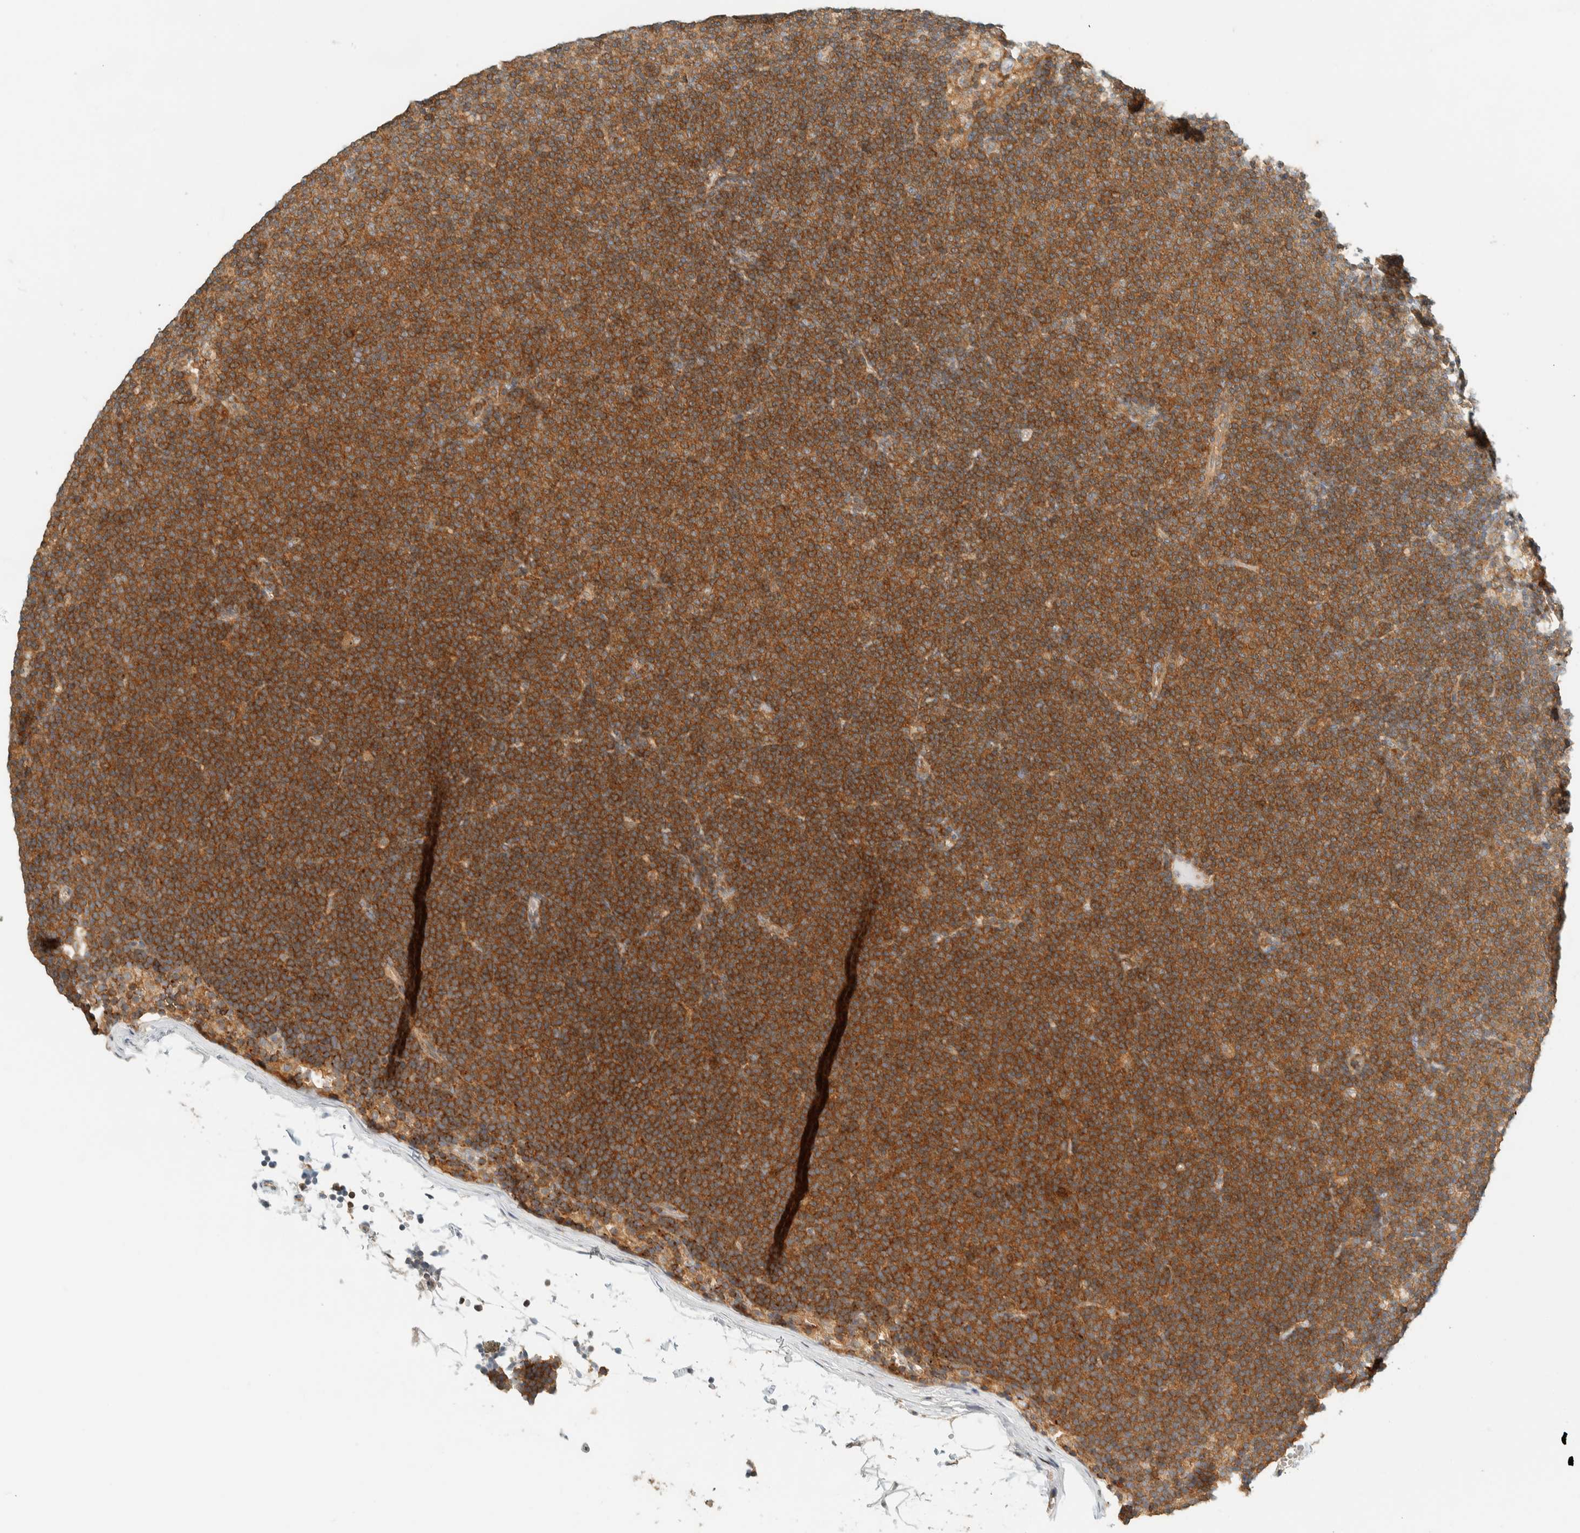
{"staining": {"intensity": "moderate", "quantity": ">75%", "location": "cytoplasmic/membranous"}, "tissue": "lymphoma", "cell_type": "Tumor cells", "image_type": "cancer", "snomed": [{"axis": "morphology", "description": "Malignant lymphoma, non-Hodgkin's type, Low grade"}, {"axis": "topography", "description": "Lymph node"}], "caption": "Lymphoma was stained to show a protein in brown. There is medium levels of moderate cytoplasmic/membranous staining in about >75% of tumor cells. The staining is performed using DAB (3,3'-diaminobenzidine) brown chromogen to label protein expression. The nuclei are counter-stained blue using hematoxylin.", "gene": "ARFGEF1", "patient": {"sex": "female", "age": 53}}